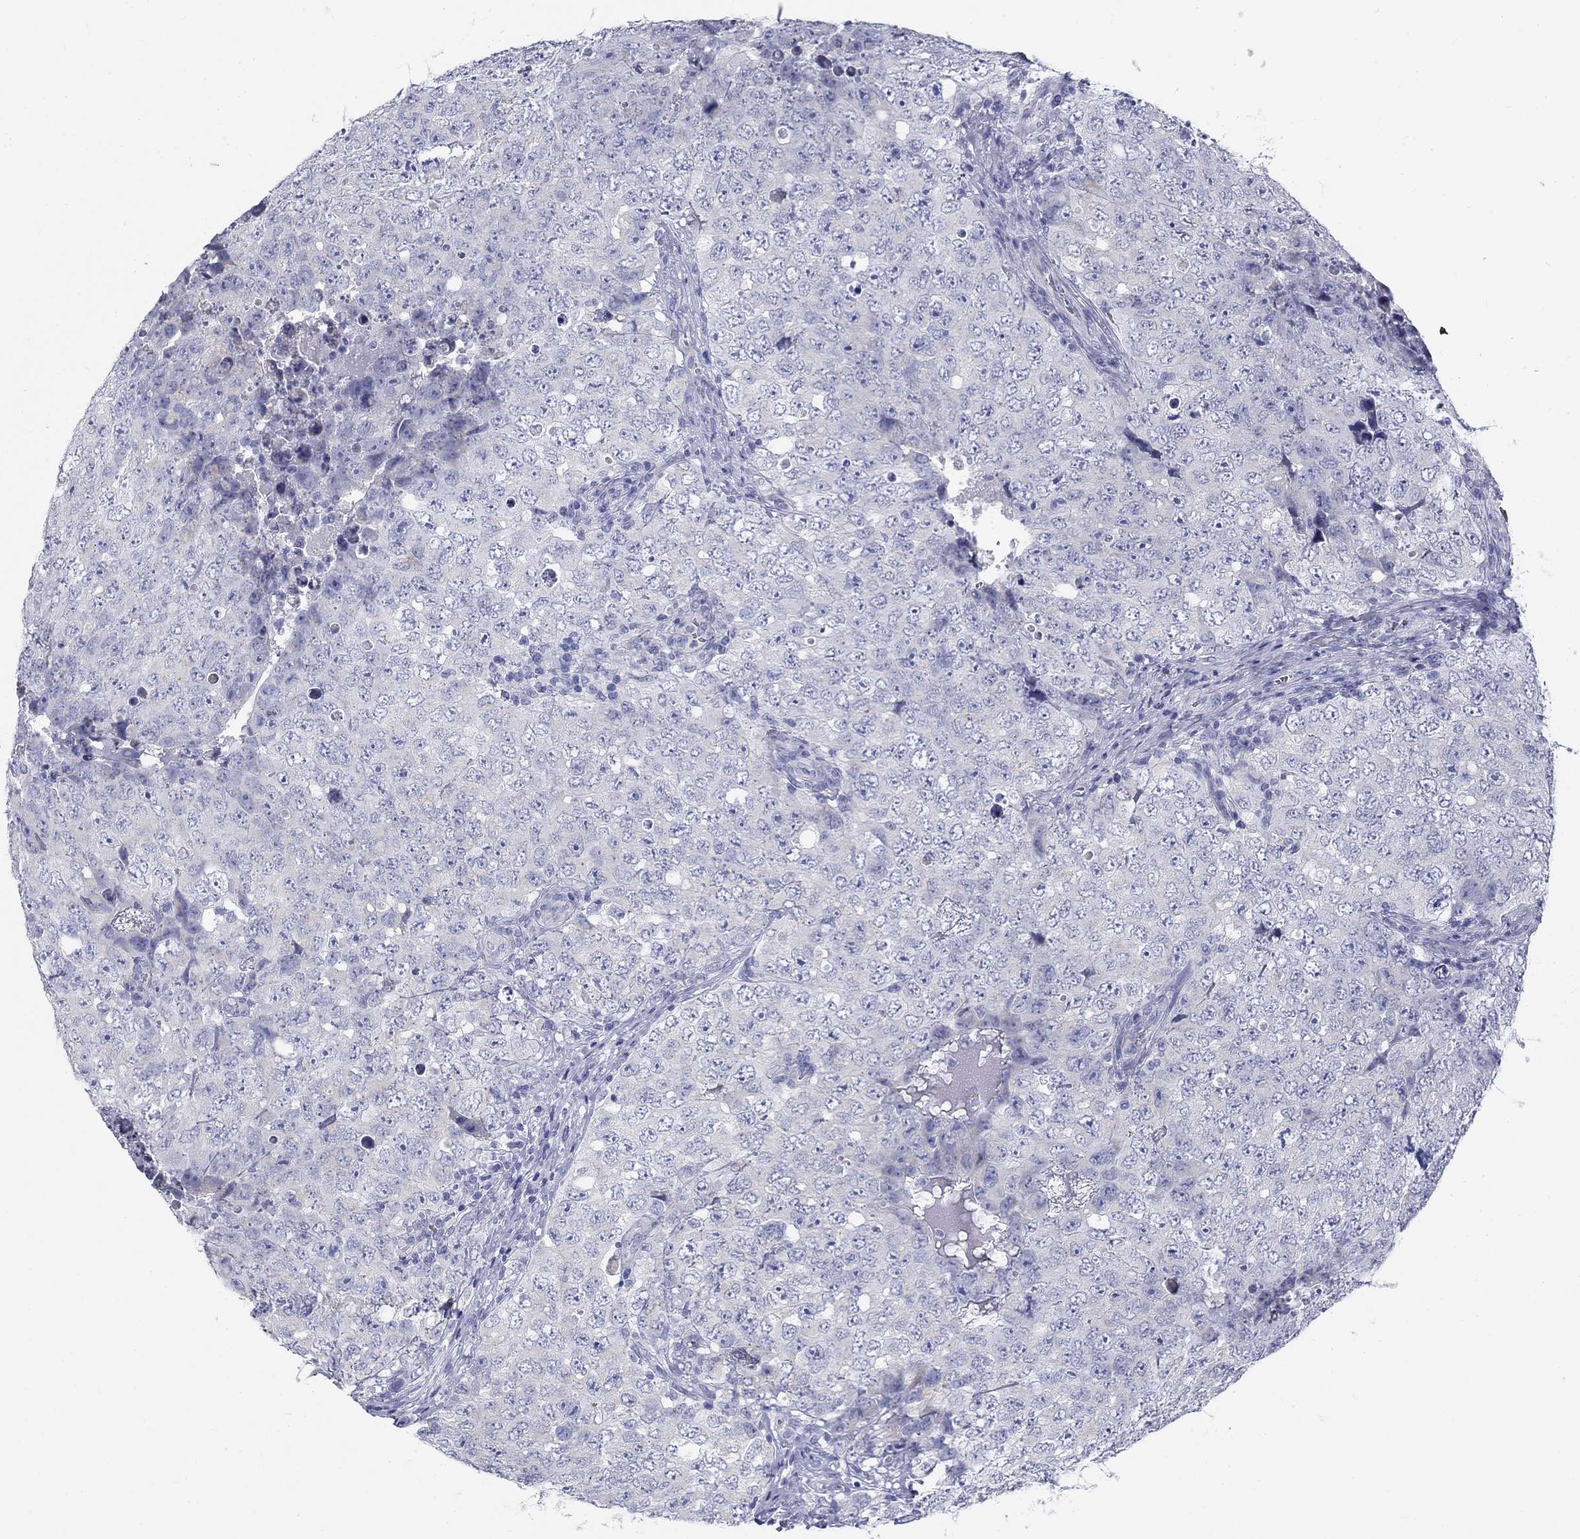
{"staining": {"intensity": "negative", "quantity": "none", "location": "none"}, "tissue": "testis cancer", "cell_type": "Tumor cells", "image_type": "cancer", "snomed": [{"axis": "morphology", "description": "Seminoma, NOS"}, {"axis": "topography", "description": "Testis"}], "caption": "Tumor cells are negative for brown protein staining in testis cancer.", "gene": "GALNTL5", "patient": {"sex": "male", "age": 34}}